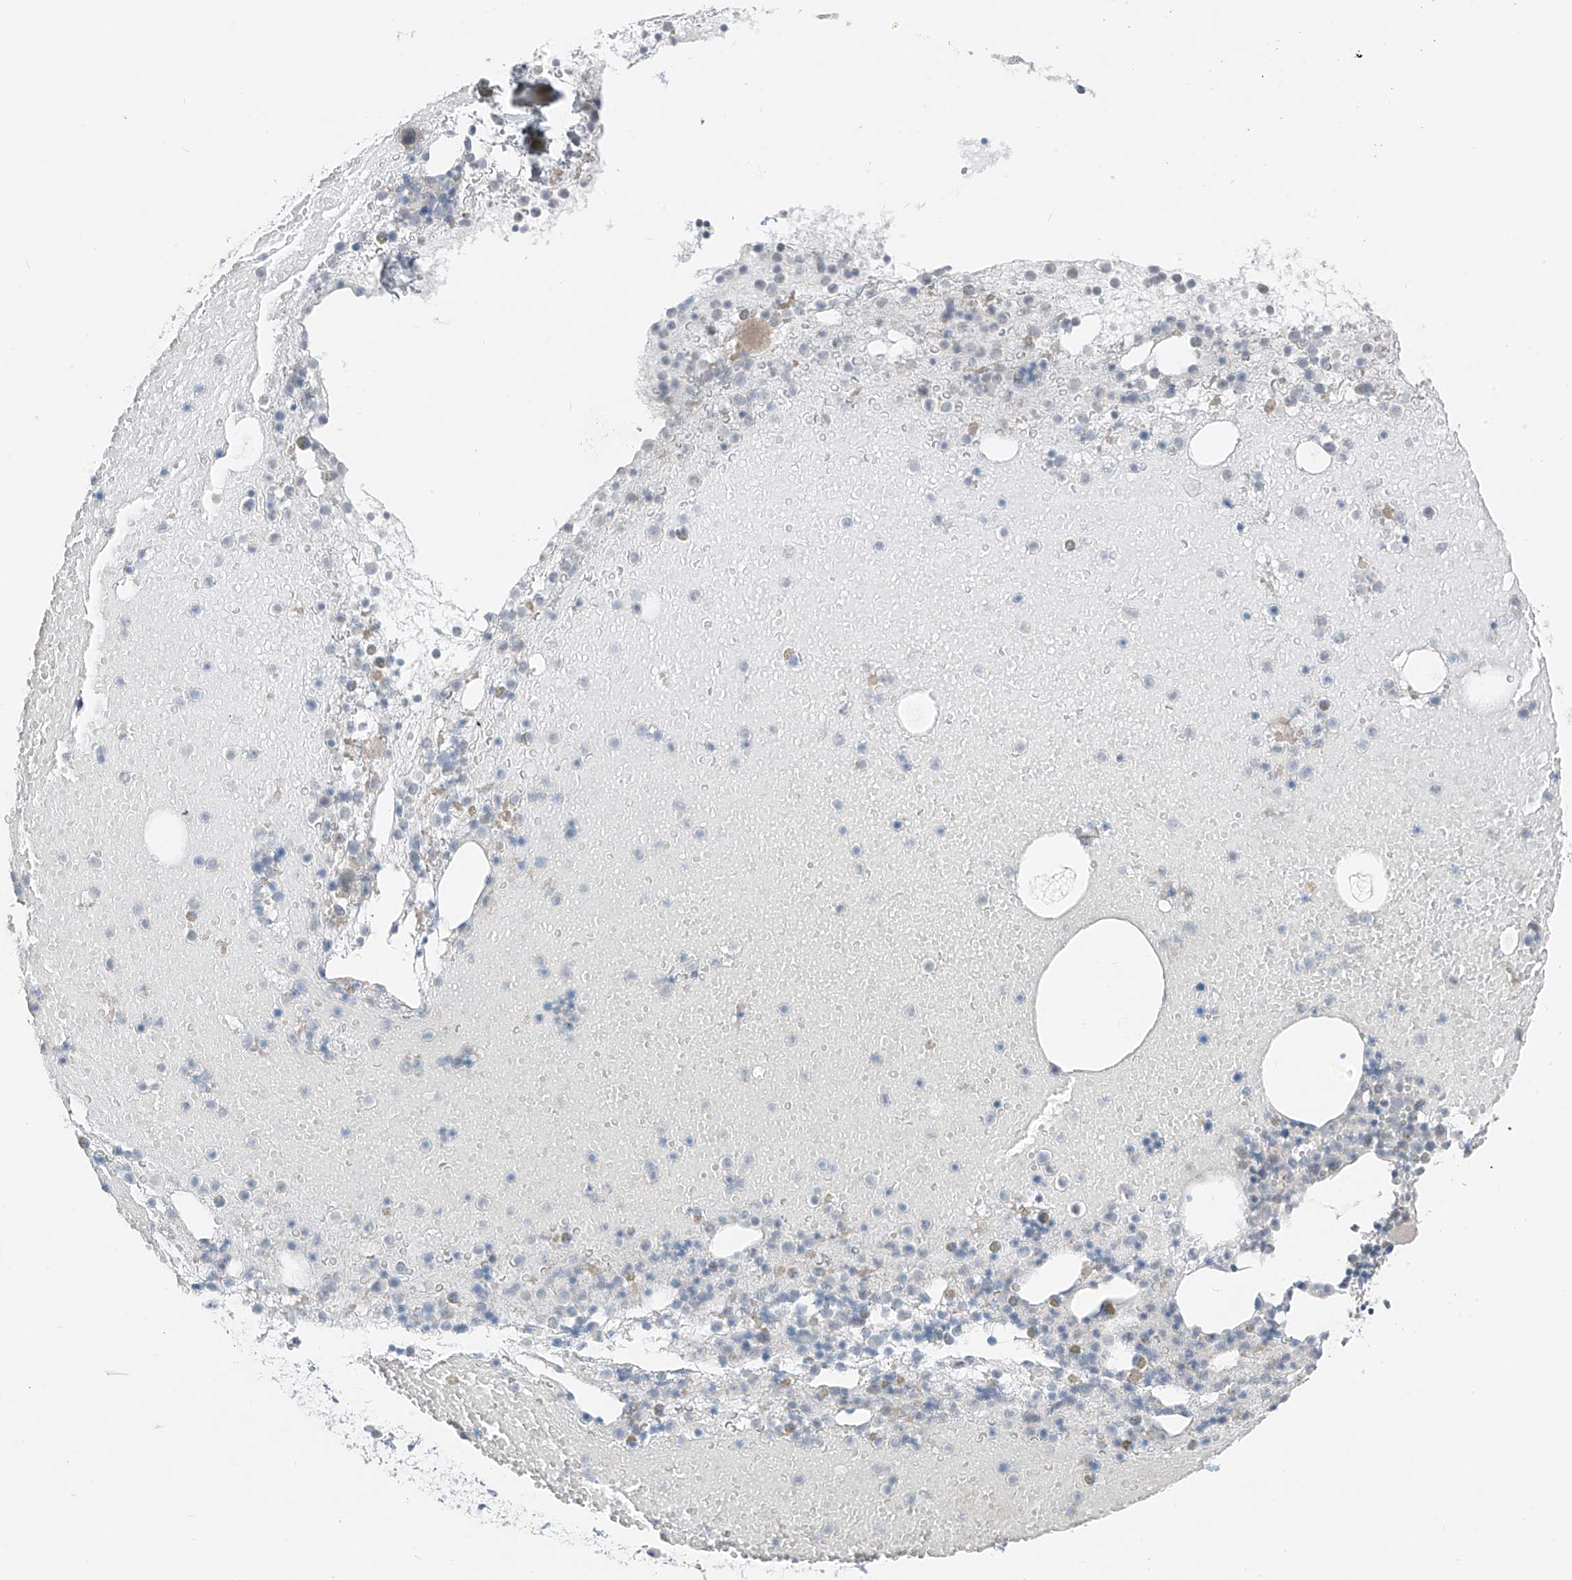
{"staining": {"intensity": "negative", "quantity": "none", "location": "none"}, "tissue": "bone marrow", "cell_type": "Hematopoietic cells", "image_type": "normal", "snomed": [{"axis": "morphology", "description": "Normal tissue, NOS"}, {"axis": "topography", "description": "Bone marrow"}], "caption": "The image reveals no significant positivity in hematopoietic cells of bone marrow. The staining is performed using DAB (3,3'-diaminobenzidine) brown chromogen with nuclei counter-stained in using hematoxylin.", "gene": "PRDM6", "patient": {"sex": "male", "age": 47}}